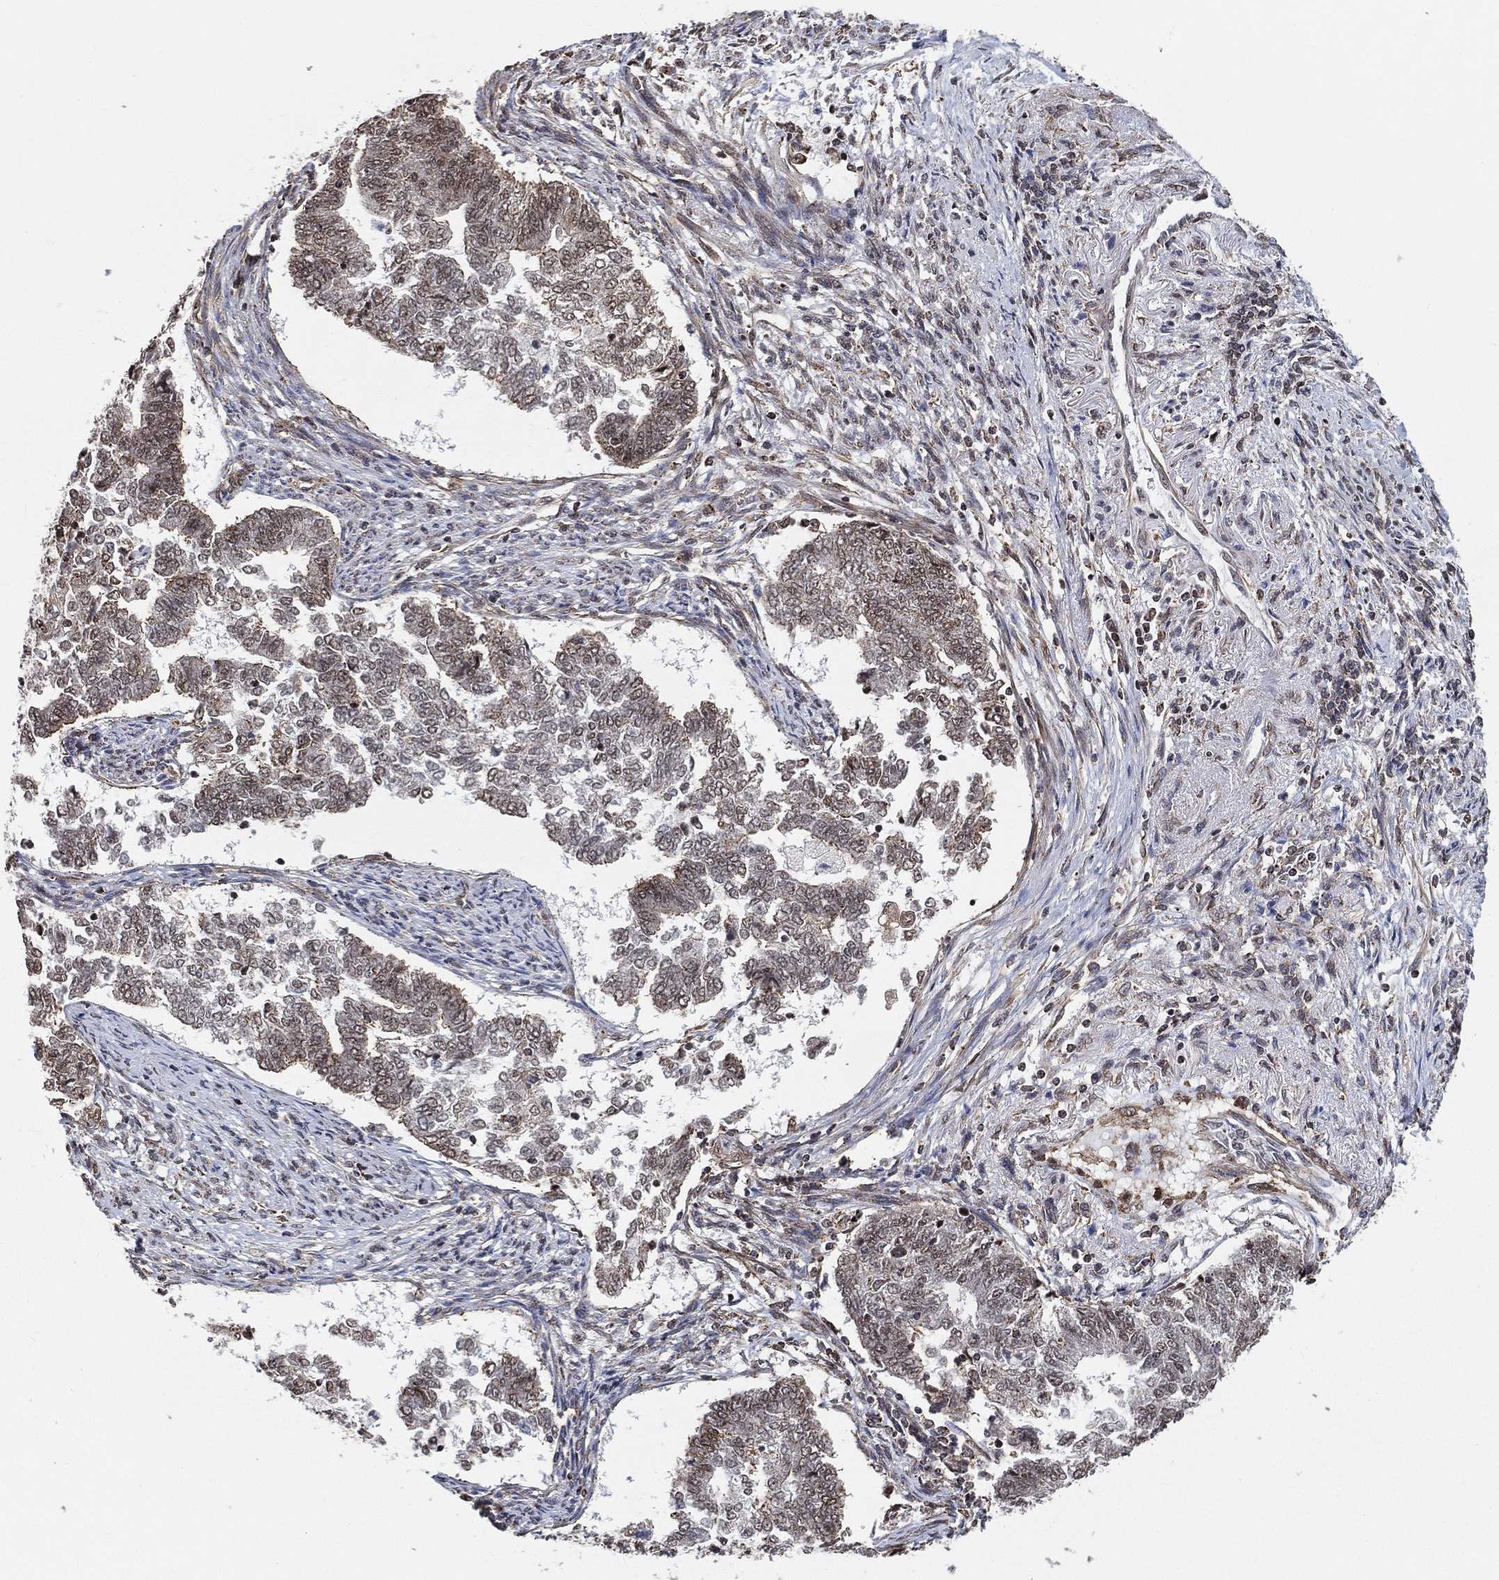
{"staining": {"intensity": "moderate", "quantity": "25%-75%", "location": "nuclear"}, "tissue": "endometrial cancer", "cell_type": "Tumor cells", "image_type": "cancer", "snomed": [{"axis": "morphology", "description": "Adenocarcinoma, NOS"}, {"axis": "topography", "description": "Endometrium"}], "caption": "Immunohistochemical staining of human endometrial cancer demonstrates medium levels of moderate nuclear positivity in about 25%-75% of tumor cells.", "gene": "RSRC2", "patient": {"sex": "female", "age": 65}}